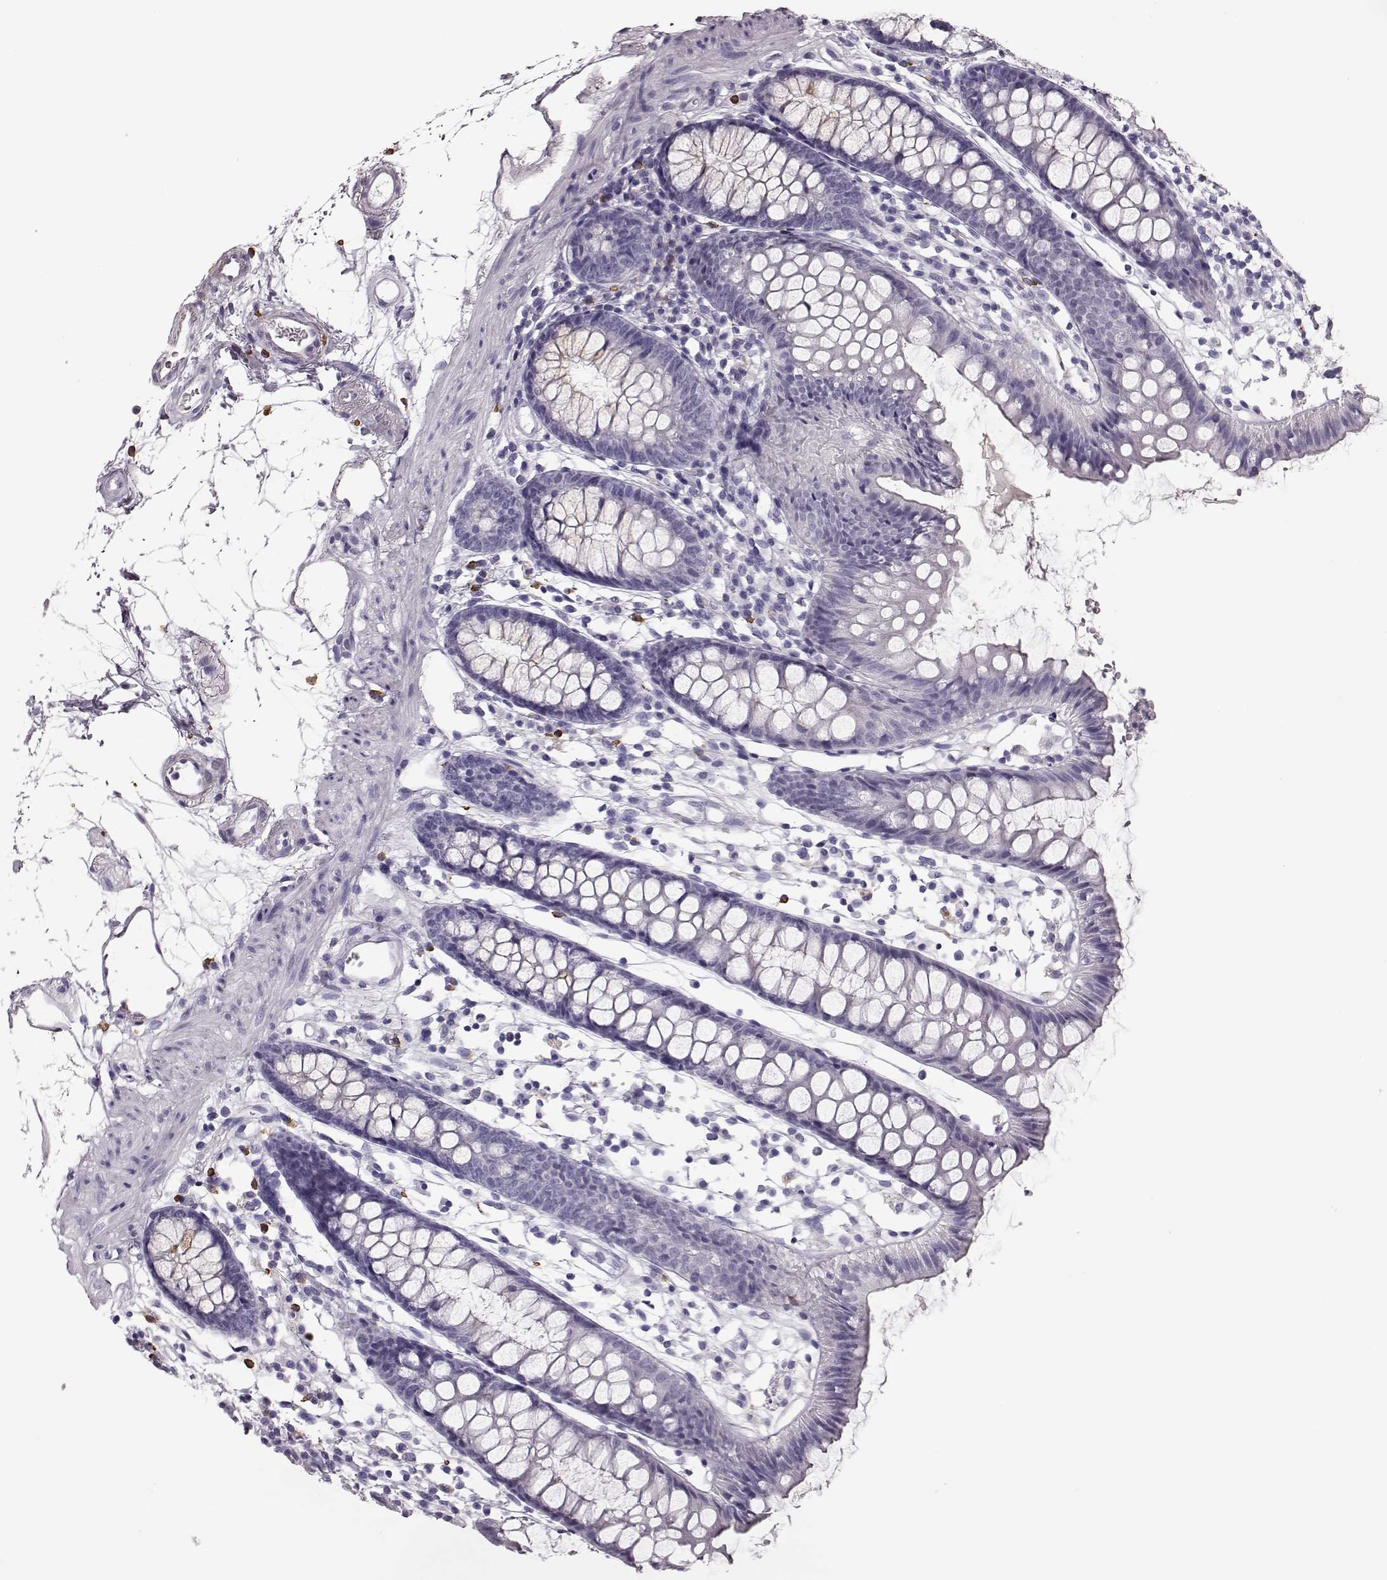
{"staining": {"intensity": "negative", "quantity": "none", "location": "none"}, "tissue": "colon", "cell_type": "Endothelial cells", "image_type": "normal", "snomed": [{"axis": "morphology", "description": "Normal tissue, NOS"}, {"axis": "topography", "description": "Colon"}], "caption": "A high-resolution photomicrograph shows immunohistochemistry (IHC) staining of normal colon, which displays no significant staining in endothelial cells.", "gene": "NPTXR", "patient": {"sex": "female", "age": 84}}